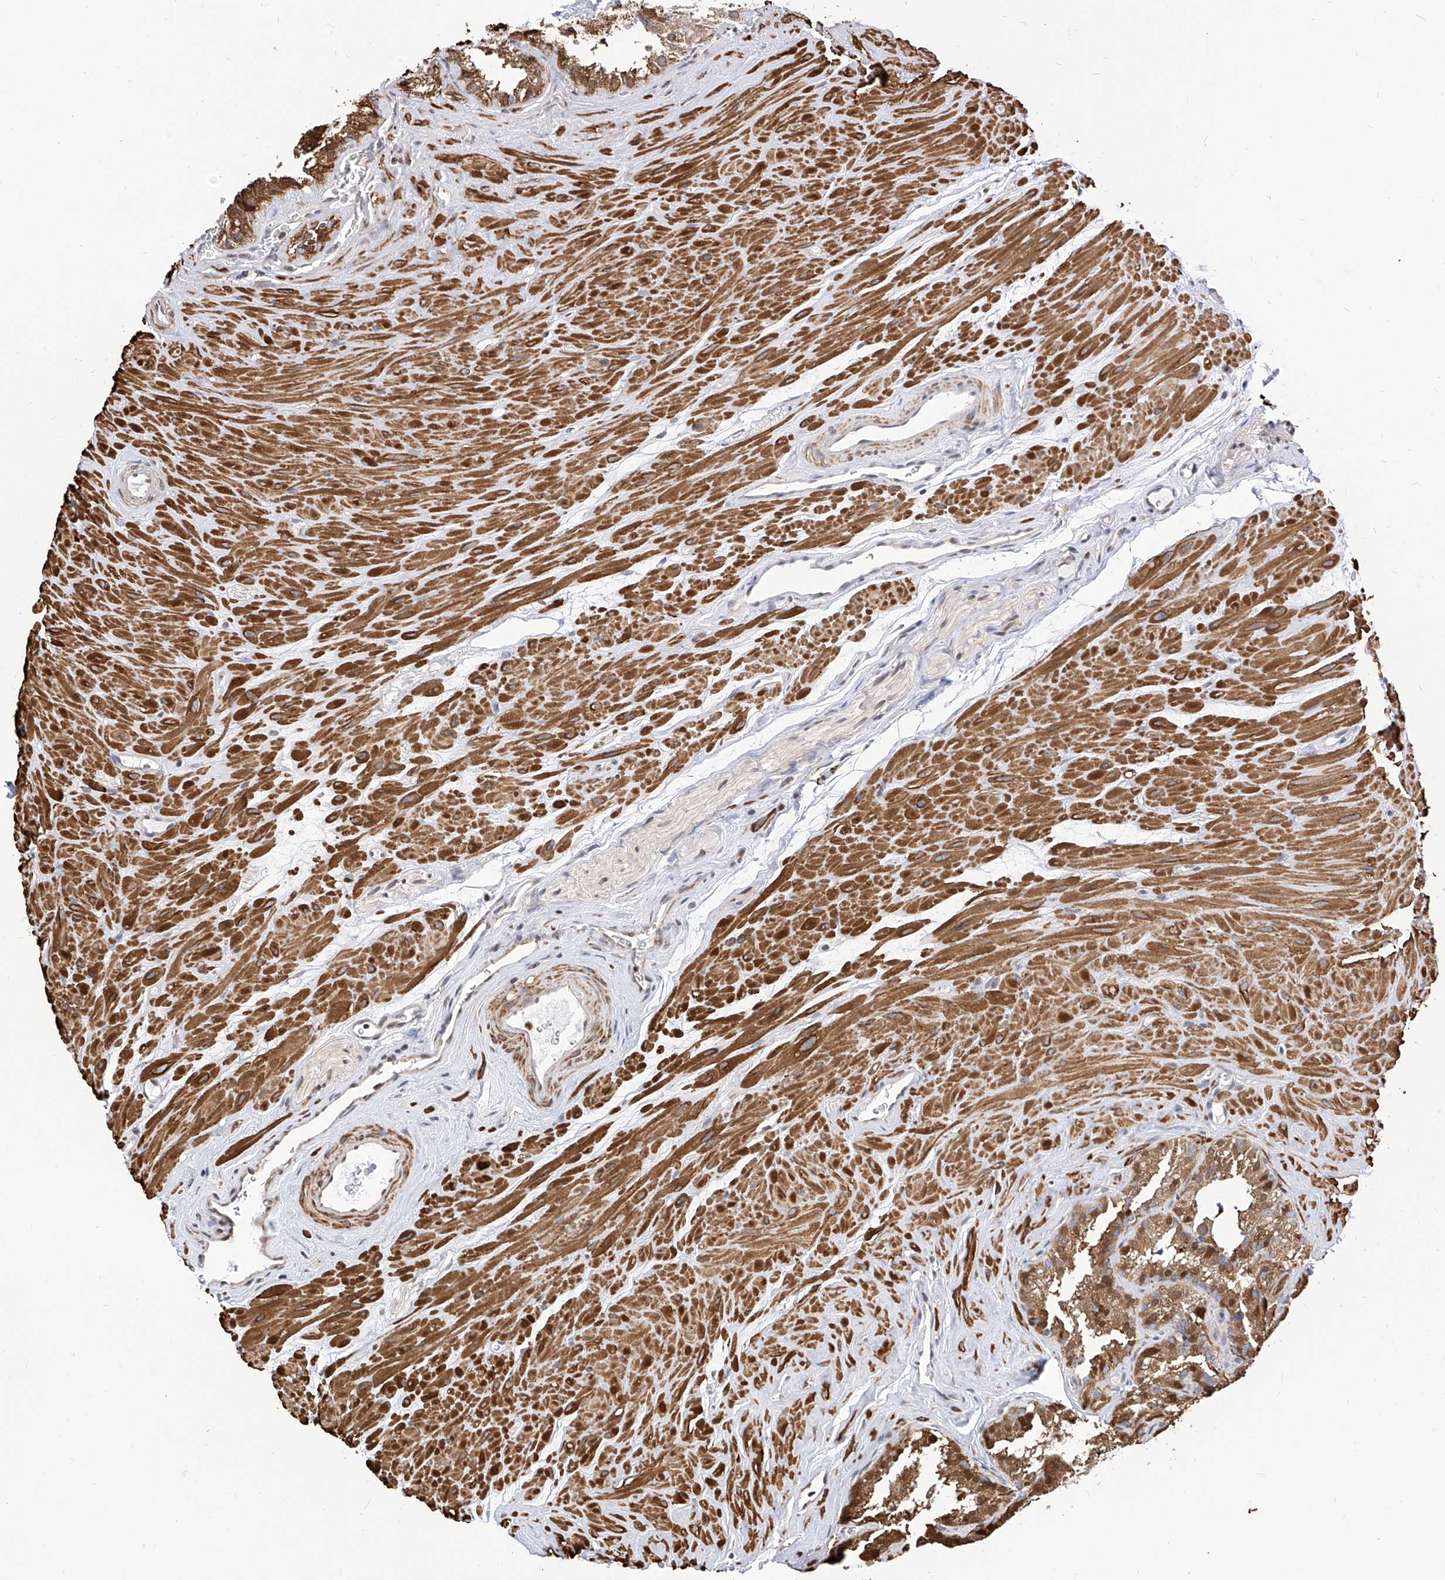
{"staining": {"intensity": "moderate", "quantity": ">75%", "location": "cytoplasmic/membranous"}, "tissue": "seminal vesicle", "cell_type": "Glandular cells", "image_type": "normal", "snomed": [{"axis": "morphology", "description": "Normal tissue, NOS"}, {"axis": "topography", "description": "Prostate"}, {"axis": "topography", "description": "Seminal veicle"}], "caption": "Seminal vesicle stained with immunohistochemistry shows moderate cytoplasmic/membranous staining in about >75% of glandular cells. (DAB IHC, brown staining for protein, blue staining for nuclei).", "gene": "TTLL8", "patient": {"sex": "male", "age": 59}}